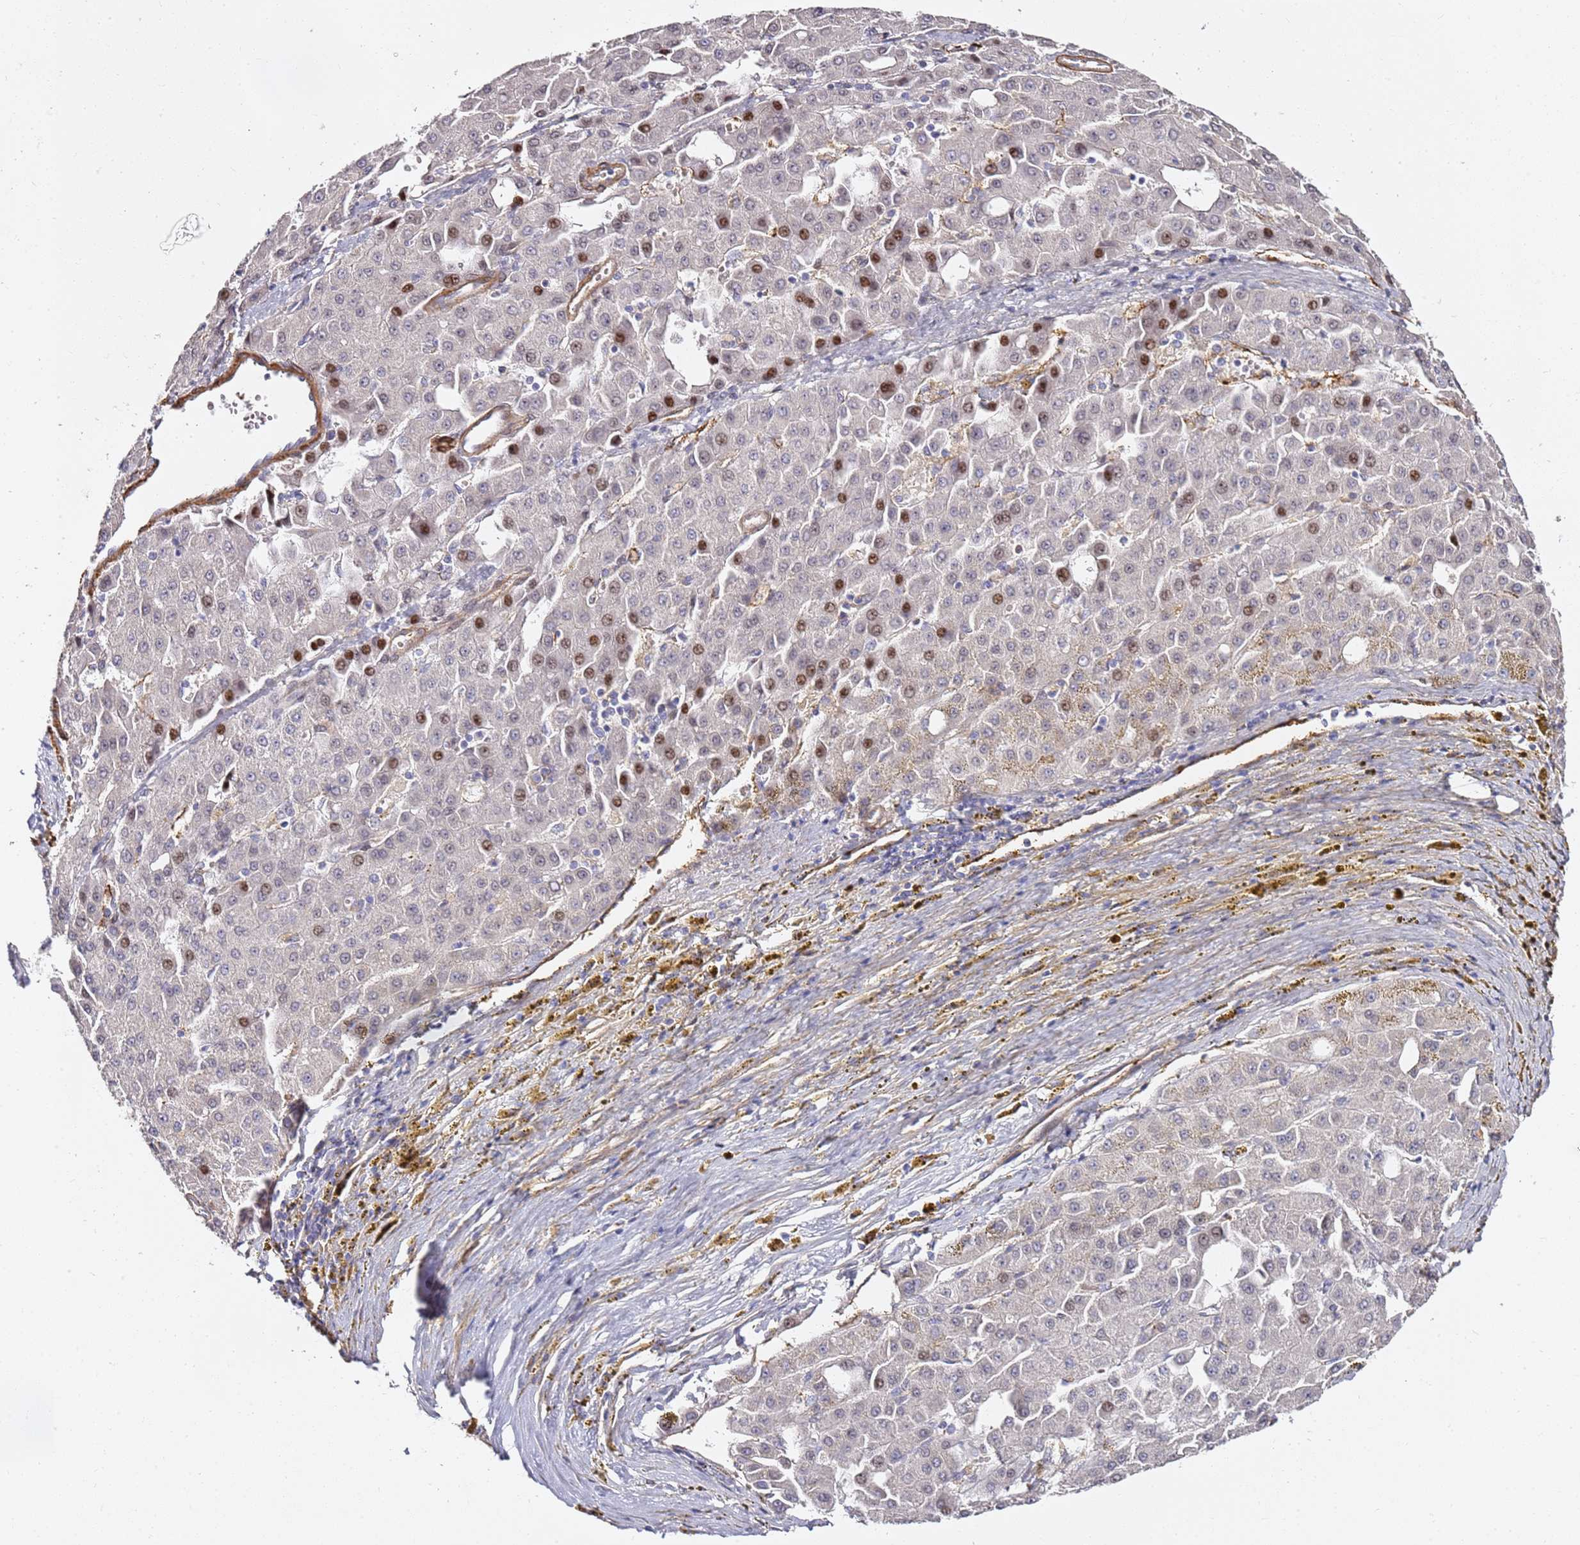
{"staining": {"intensity": "moderate", "quantity": "25%-75%", "location": "nuclear"}, "tissue": "liver cancer", "cell_type": "Tumor cells", "image_type": "cancer", "snomed": [{"axis": "morphology", "description": "Carcinoma, Hepatocellular, NOS"}, {"axis": "topography", "description": "Liver"}], "caption": "Immunohistochemistry (IHC) of liver cancer displays medium levels of moderate nuclear positivity in approximately 25%-75% of tumor cells. Nuclei are stained in blue.", "gene": "EPS8L1", "patient": {"sex": "male", "age": 47}}